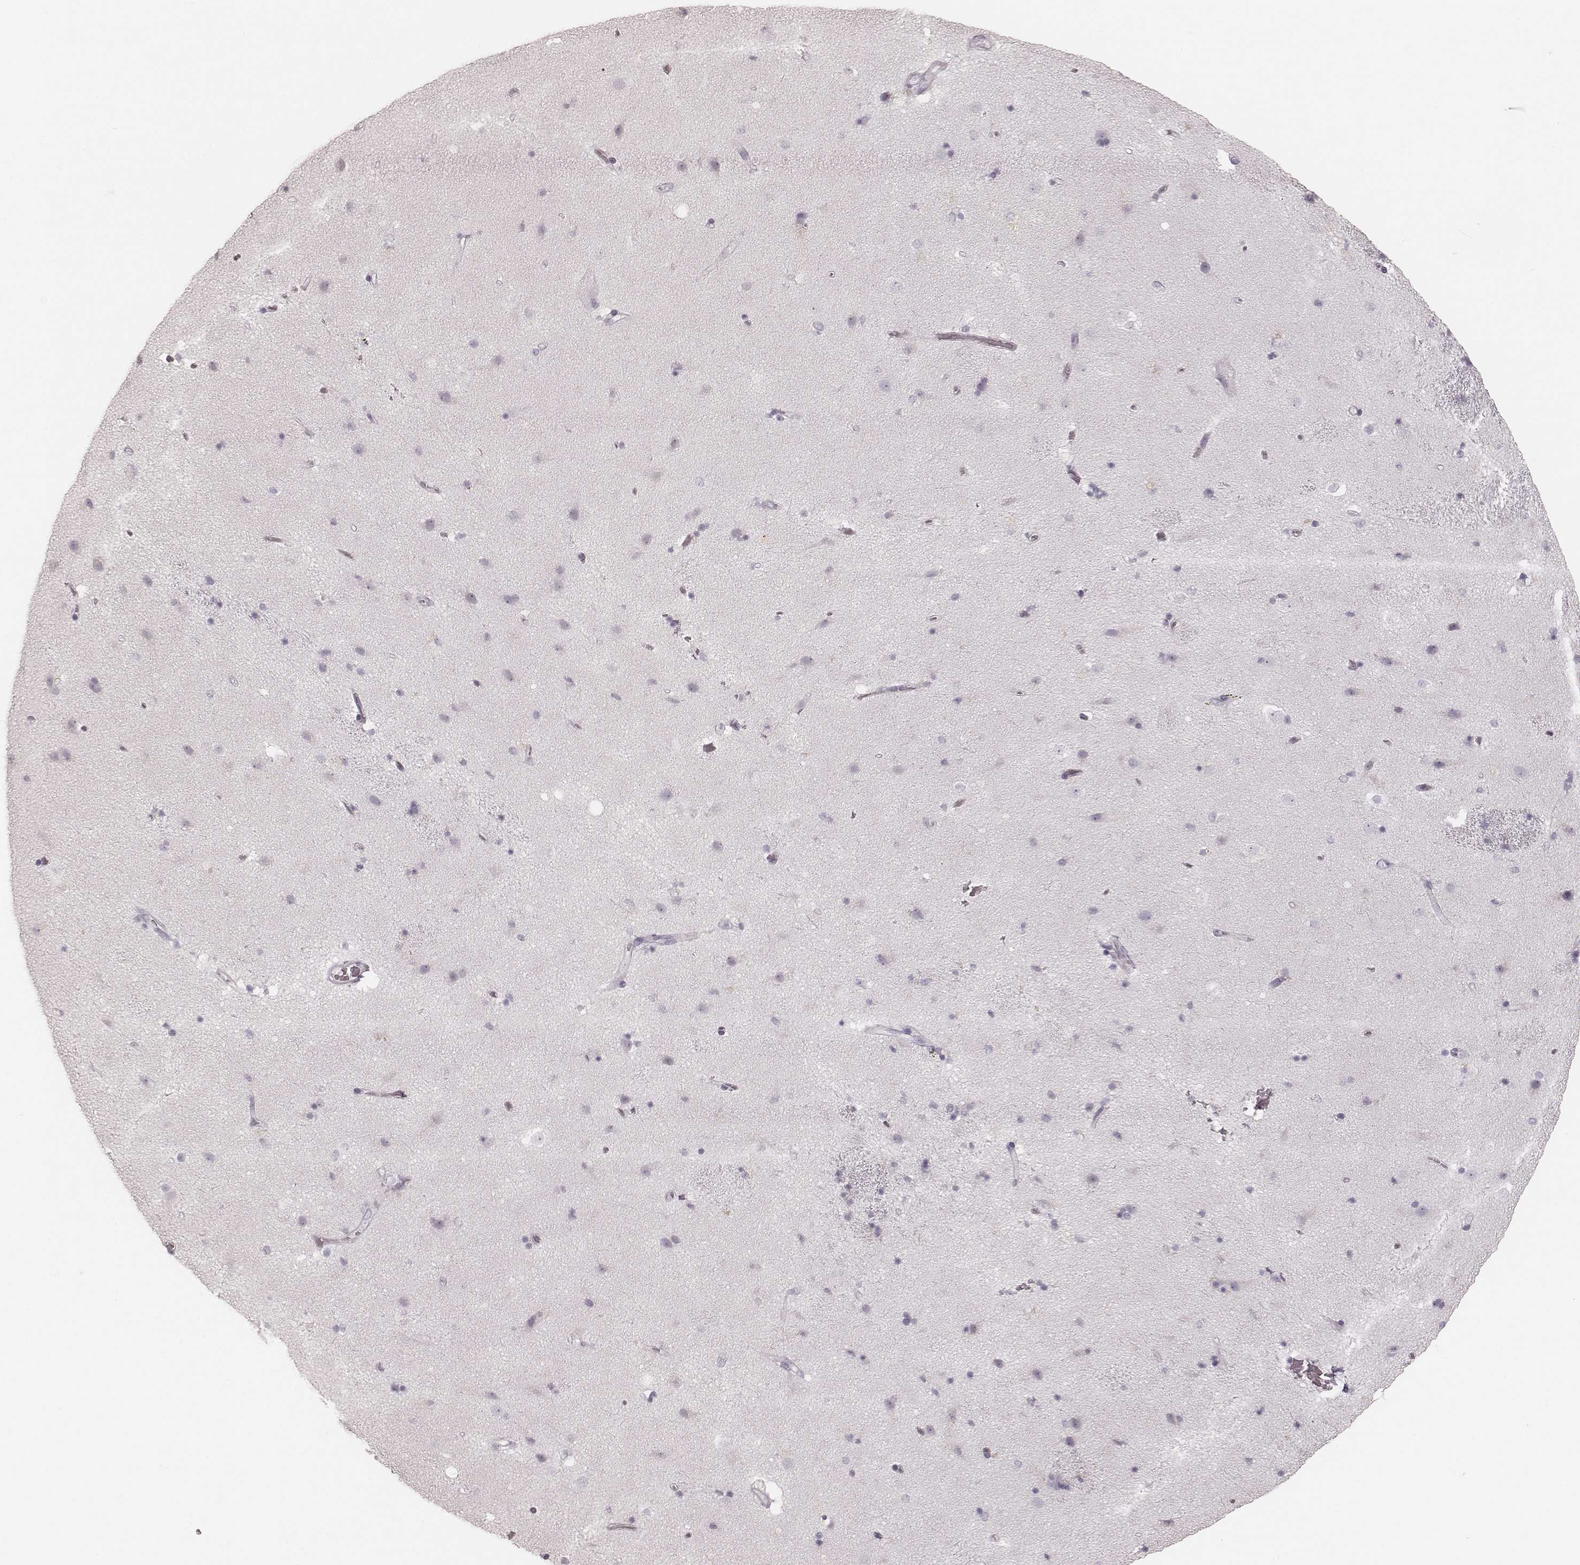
{"staining": {"intensity": "negative", "quantity": "none", "location": "none"}, "tissue": "caudate", "cell_type": "Glial cells", "image_type": "normal", "snomed": [{"axis": "morphology", "description": "Normal tissue, NOS"}, {"axis": "topography", "description": "Lateral ventricle wall"}], "caption": "This is an immunohistochemistry (IHC) photomicrograph of benign human caudate. There is no positivity in glial cells.", "gene": "KRT26", "patient": {"sex": "female", "age": 71}}